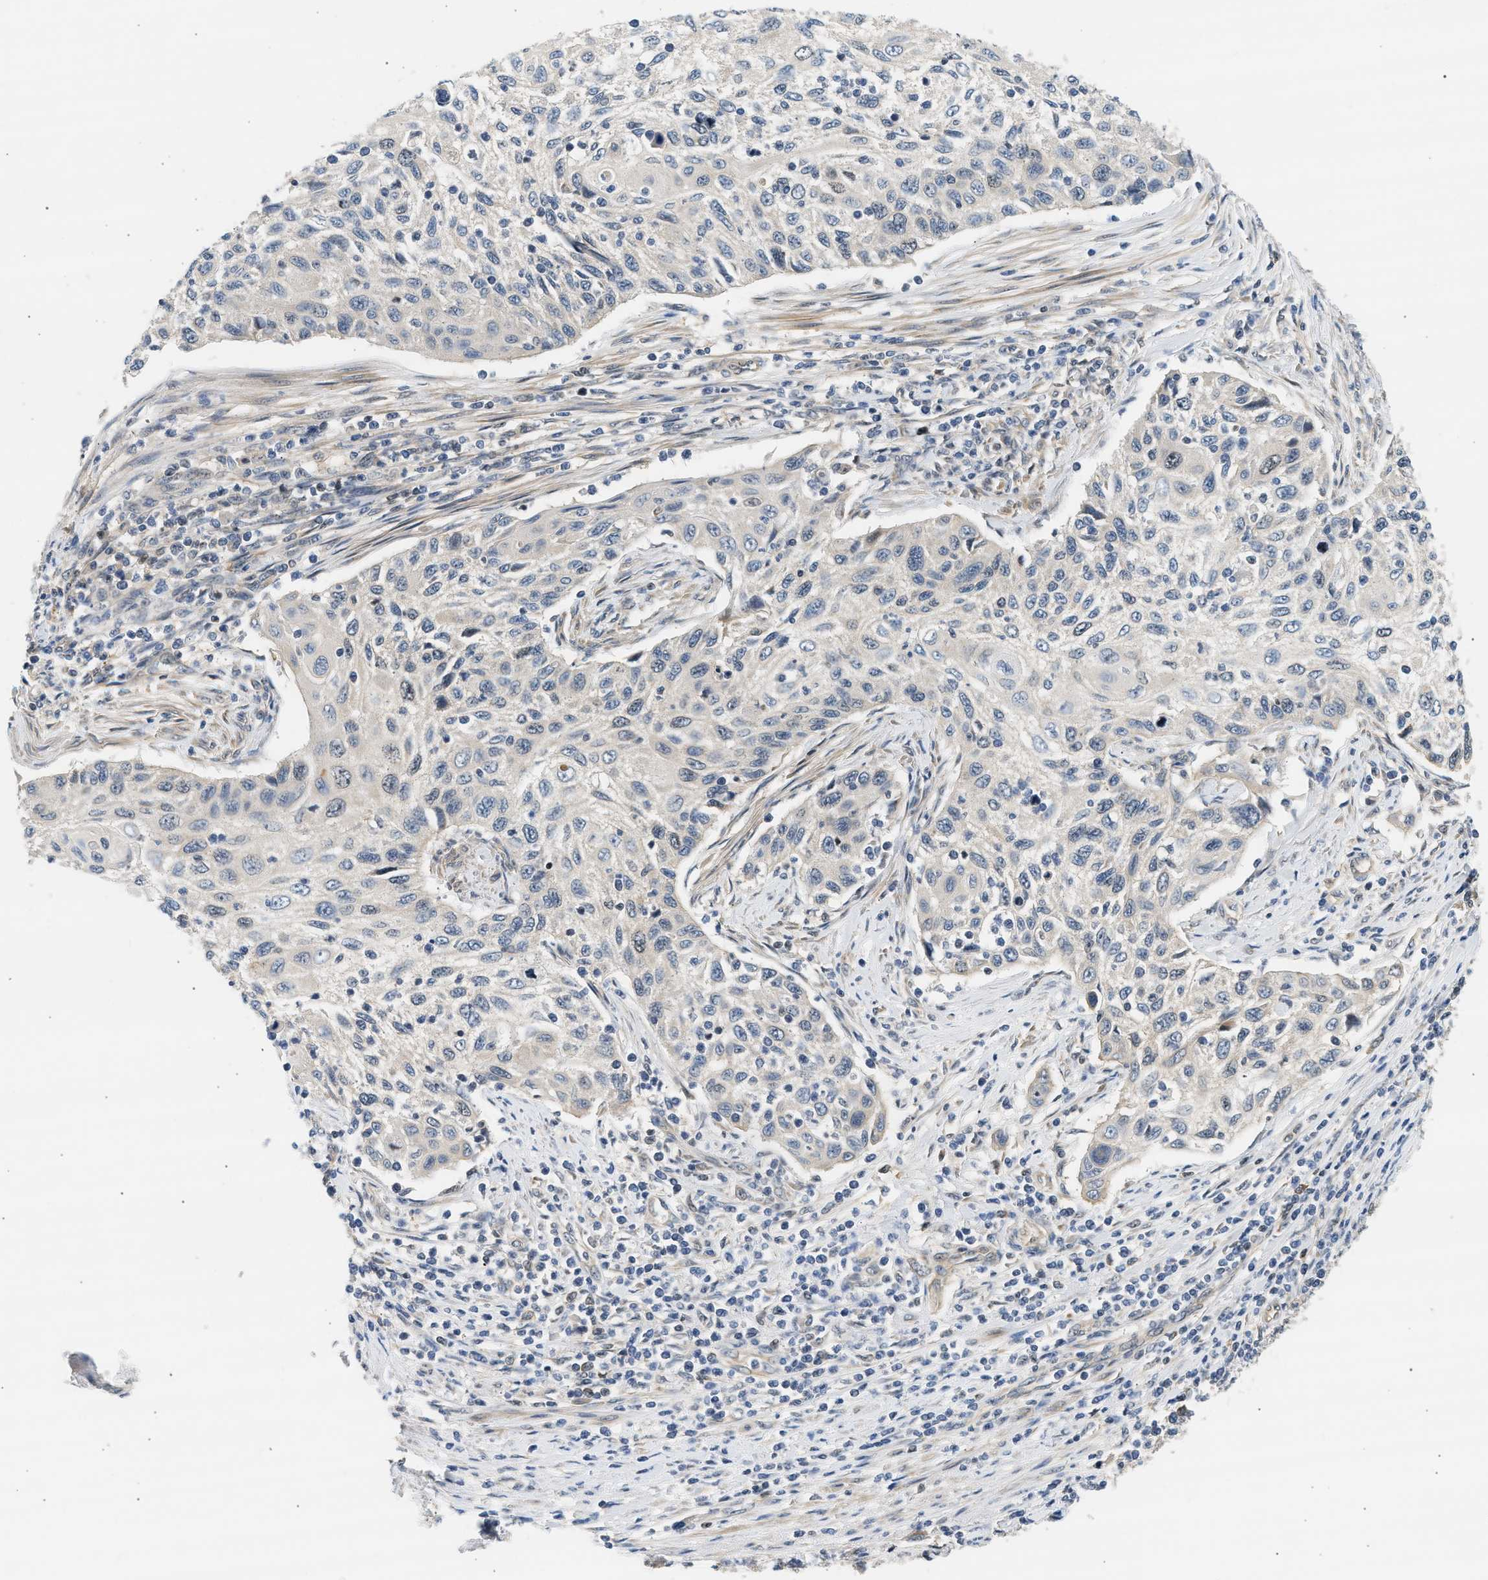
{"staining": {"intensity": "negative", "quantity": "none", "location": "none"}, "tissue": "cervical cancer", "cell_type": "Tumor cells", "image_type": "cancer", "snomed": [{"axis": "morphology", "description": "Squamous cell carcinoma, NOS"}, {"axis": "topography", "description": "Cervix"}], "caption": "Immunohistochemistry (IHC) photomicrograph of human cervical squamous cell carcinoma stained for a protein (brown), which exhibits no staining in tumor cells.", "gene": "WDR31", "patient": {"sex": "female", "age": 70}}